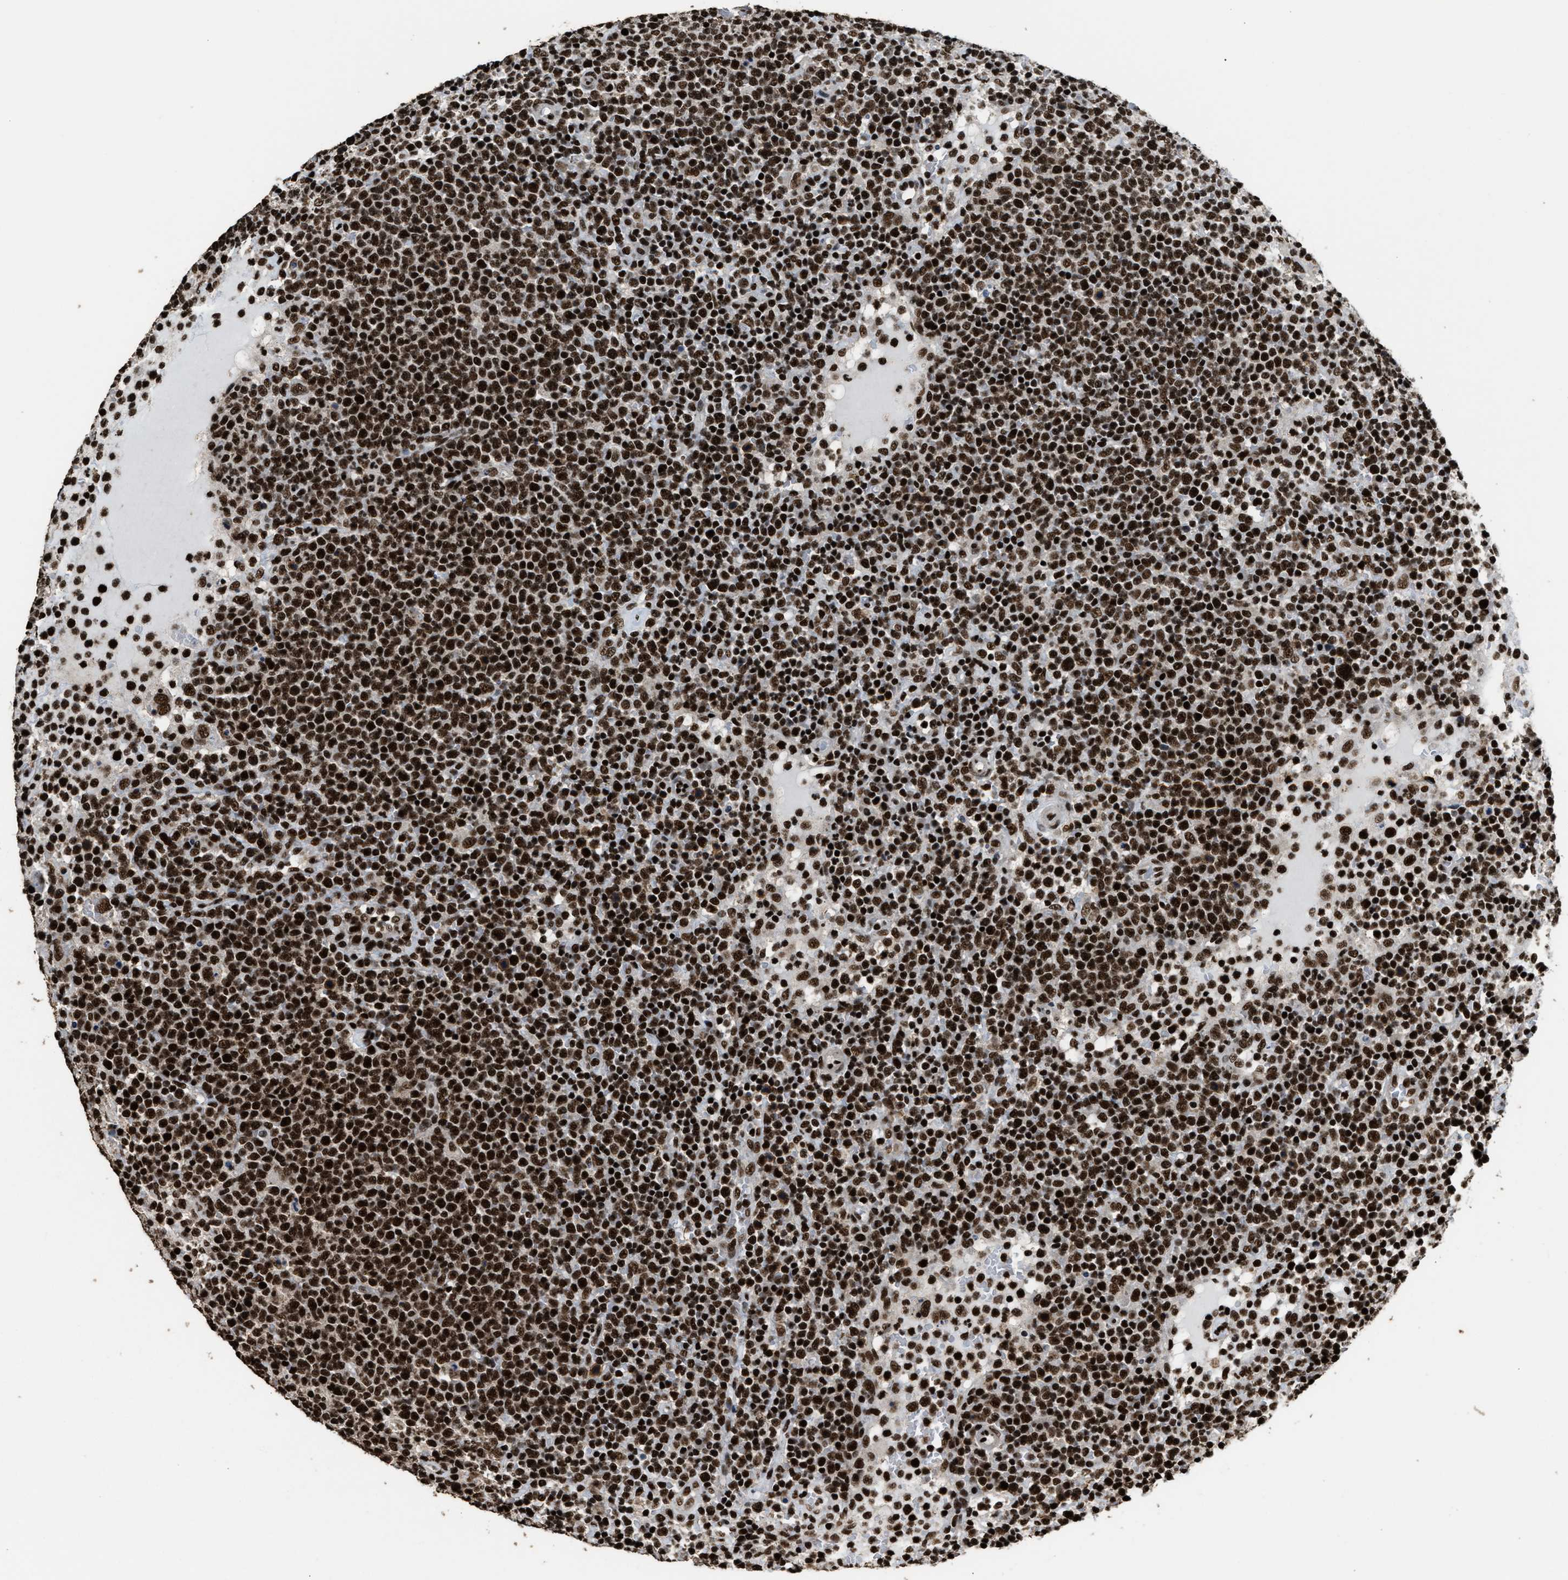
{"staining": {"intensity": "strong", "quantity": ">75%", "location": "nuclear"}, "tissue": "lymphoma", "cell_type": "Tumor cells", "image_type": "cancer", "snomed": [{"axis": "morphology", "description": "Malignant lymphoma, non-Hodgkin's type, High grade"}, {"axis": "topography", "description": "Lymph node"}], "caption": "DAB immunohistochemical staining of human lymphoma exhibits strong nuclear protein positivity in approximately >75% of tumor cells. (brown staining indicates protein expression, while blue staining denotes nuclei).", "gene": "RAD21", "patient": {"sex": "male", "age": 61}}